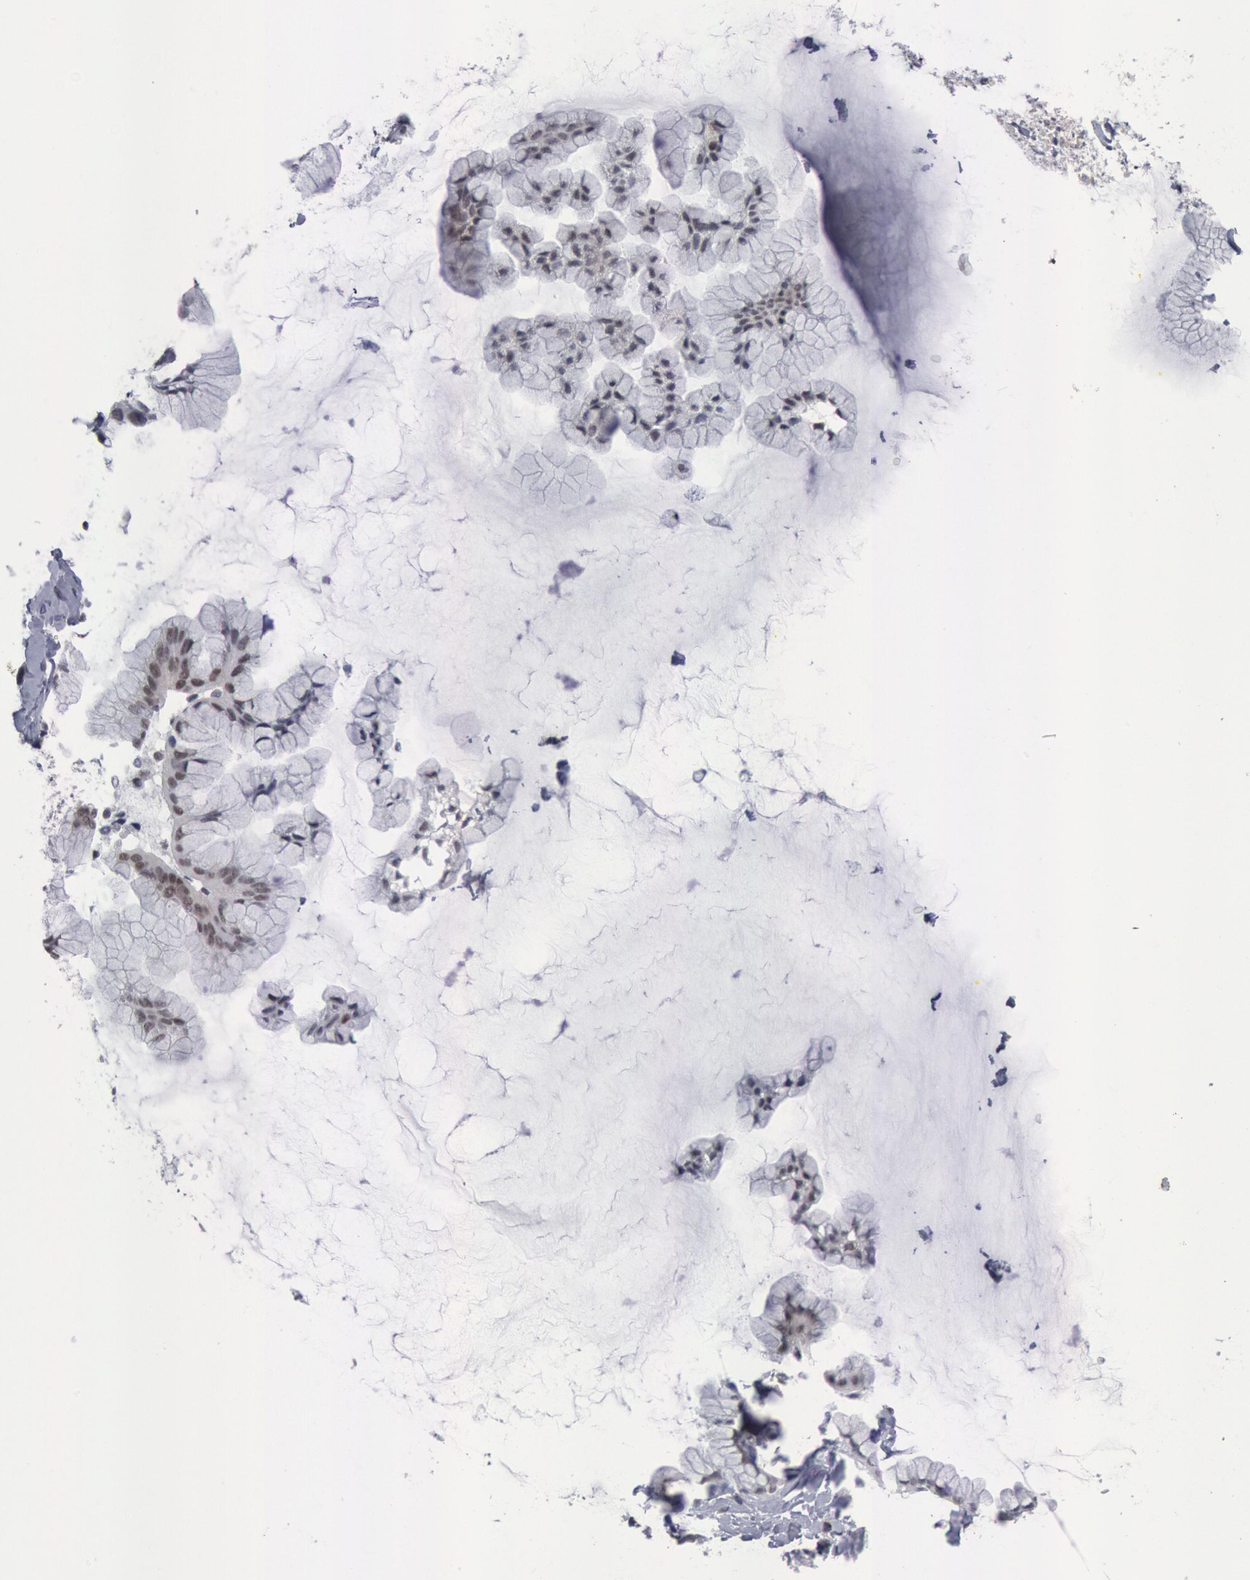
{"staining": {"intensity": "weak", "quantity": "<25%", "location": "nuclear"}, "tissue": "ovarian cancer", "cell_type": "Tumor cells", "image_type": "cancer", "snomed": [{"axis": "morphology", "description": "Cystadenocarcinoma, mucinous, NOS"}, {"axis": "topography", "description": "Ovary"}], "caption": "Immunohistochemistry (IHC) histopathology image of neoplastic tissue: human ovarian cancer (mucinous cystadenocarcinoma) stained with DAB shows no significant protein staining in tumor cells.", "gene": "FOXO1", "patient": {"sex": "female", "age": 41}}